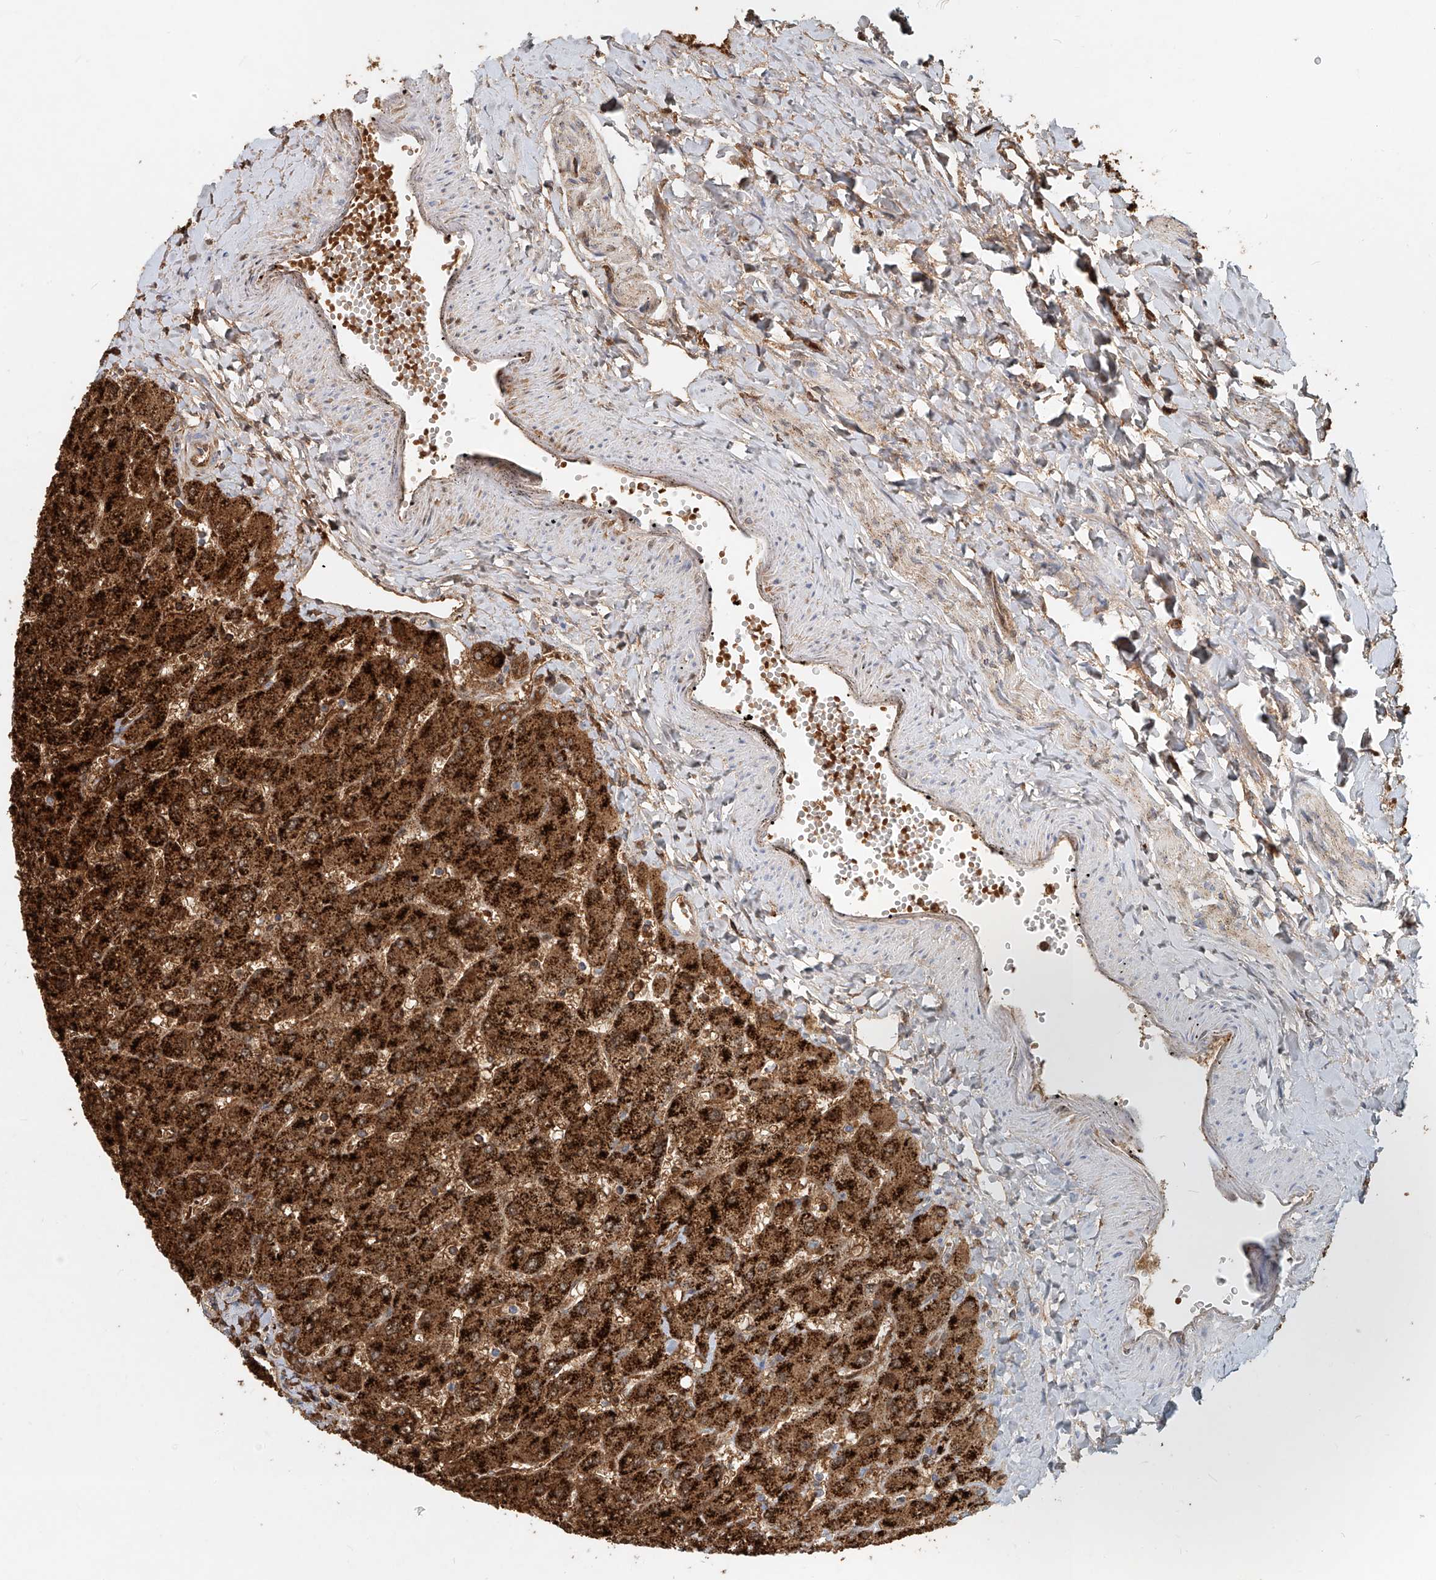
{"staining": {"intensity": "weak", "quantity": ">75%", "location": "cytoplasmic/membranous"}, "tissue": "liver", "cell_type": "Cholangiocytes", "image_type": "normal", "snomed": [{"axis": "morphology", "description": "Normal tissue, NOS"}, {"axis": "topography", "description": "Liver"}], "caption": "Immunohistochemical staining of benign human liver shows weak cytoplasmic/membranous protein positivity in about >75% of cholangiocytes. Immunohistochemistry (ihc) stains the protein of interest in brown and the nuclei are stained blue.", "gene": "PTPRA", "patient": {"sex": "male", "age": 55}}